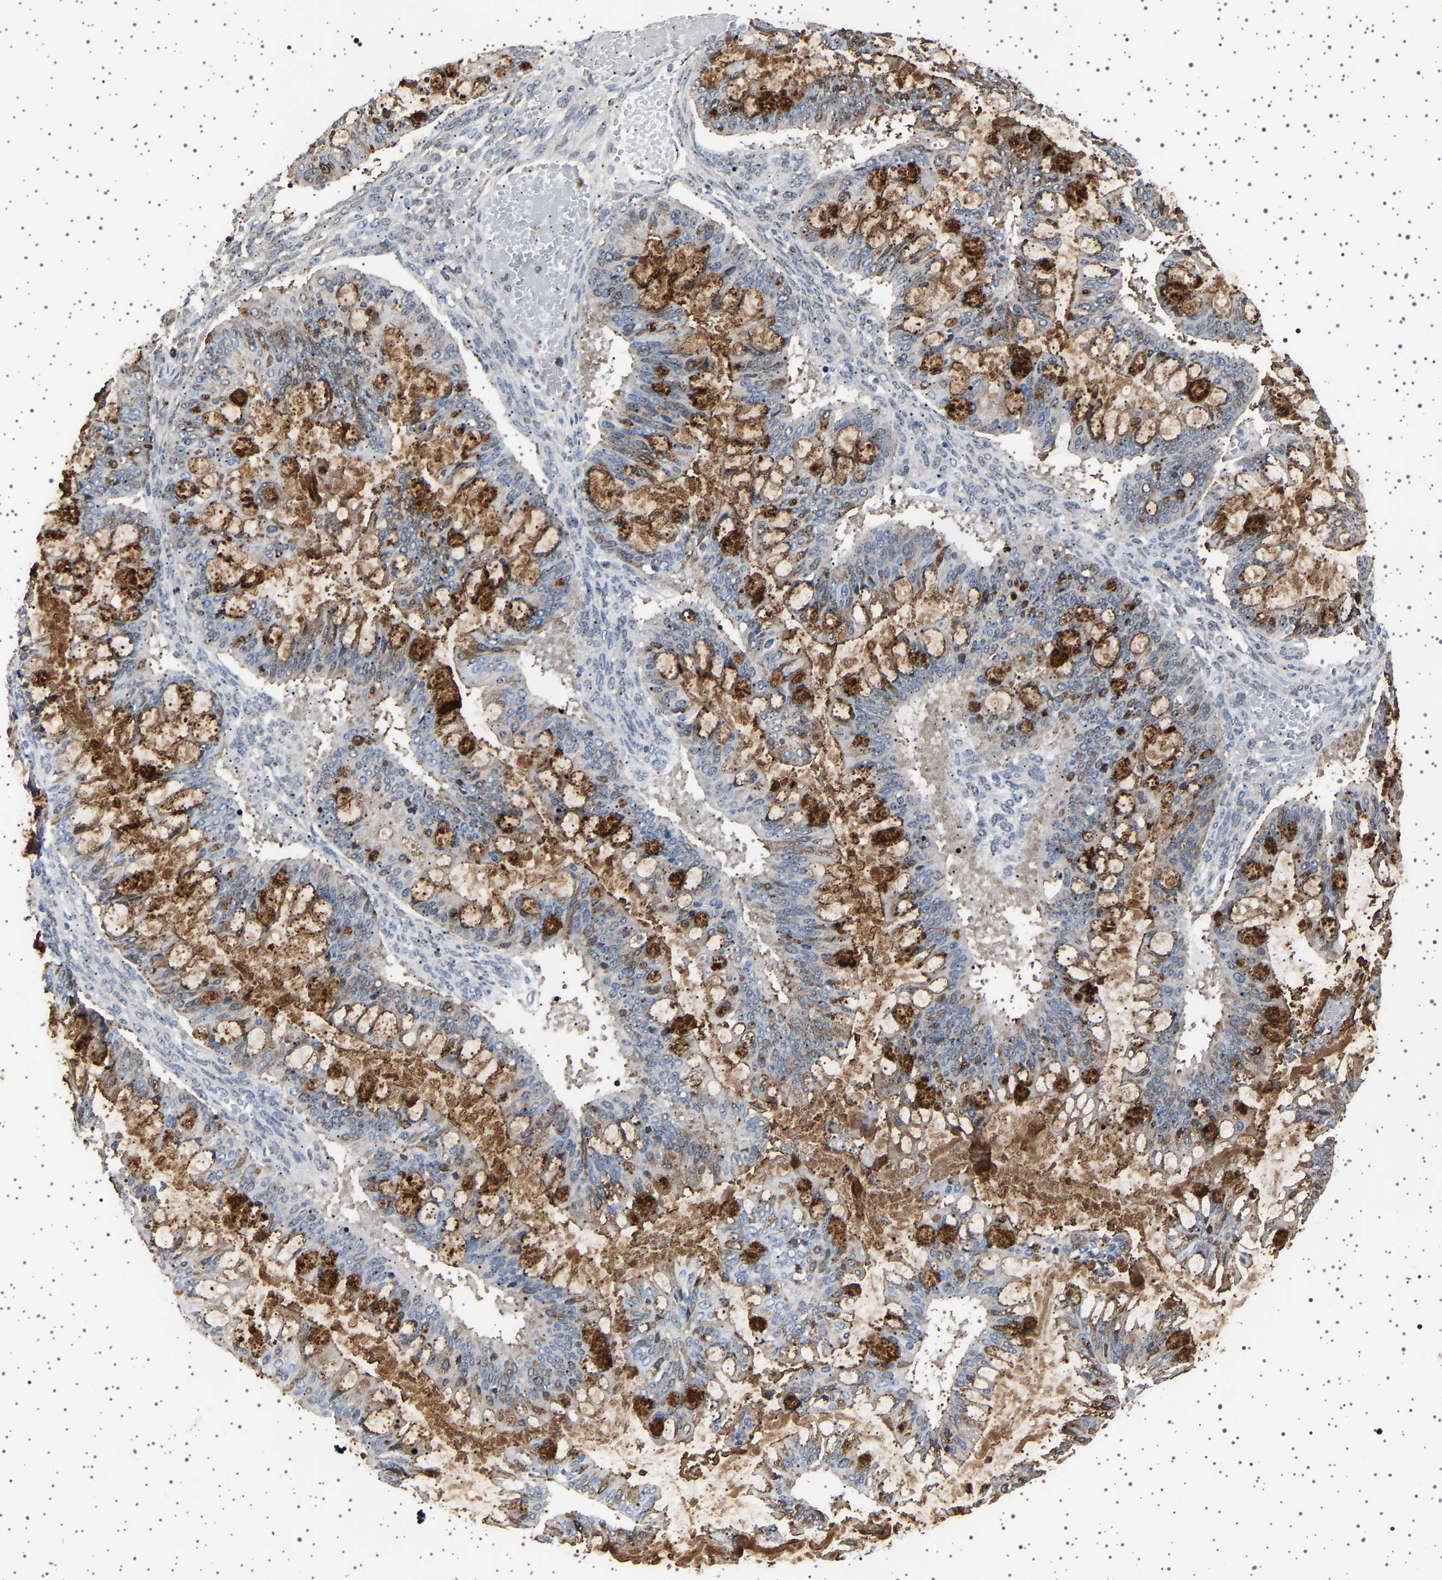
{"staining": {"intensity": "strong", "quantity": "25%-75%", "location": "cytoplasmic/membranous"}, "tissue": "ovarian cancer", "cell_type": "Tumor cells", "image_type": "cancer", "snomed": [{"axis": "morphology", "description": "Cystadenocarcinoma, mucinous, NOS"}, {"axis": "topography", "description": "Ovary"}], "caption": "High-magnification brightfield microscopy of mucinous cystadenocarcinoma (ovarian) stained with DAB (3,3'-diaminobenzidine) (brown) and counterstained with hematoxylin (blue). tumor cells exhibit strong cytoplasmic/membranous staining is present in approximately25%-75% of cells.", "gene": "TFF3", "patient": {"sex": "female", "age": 73}}